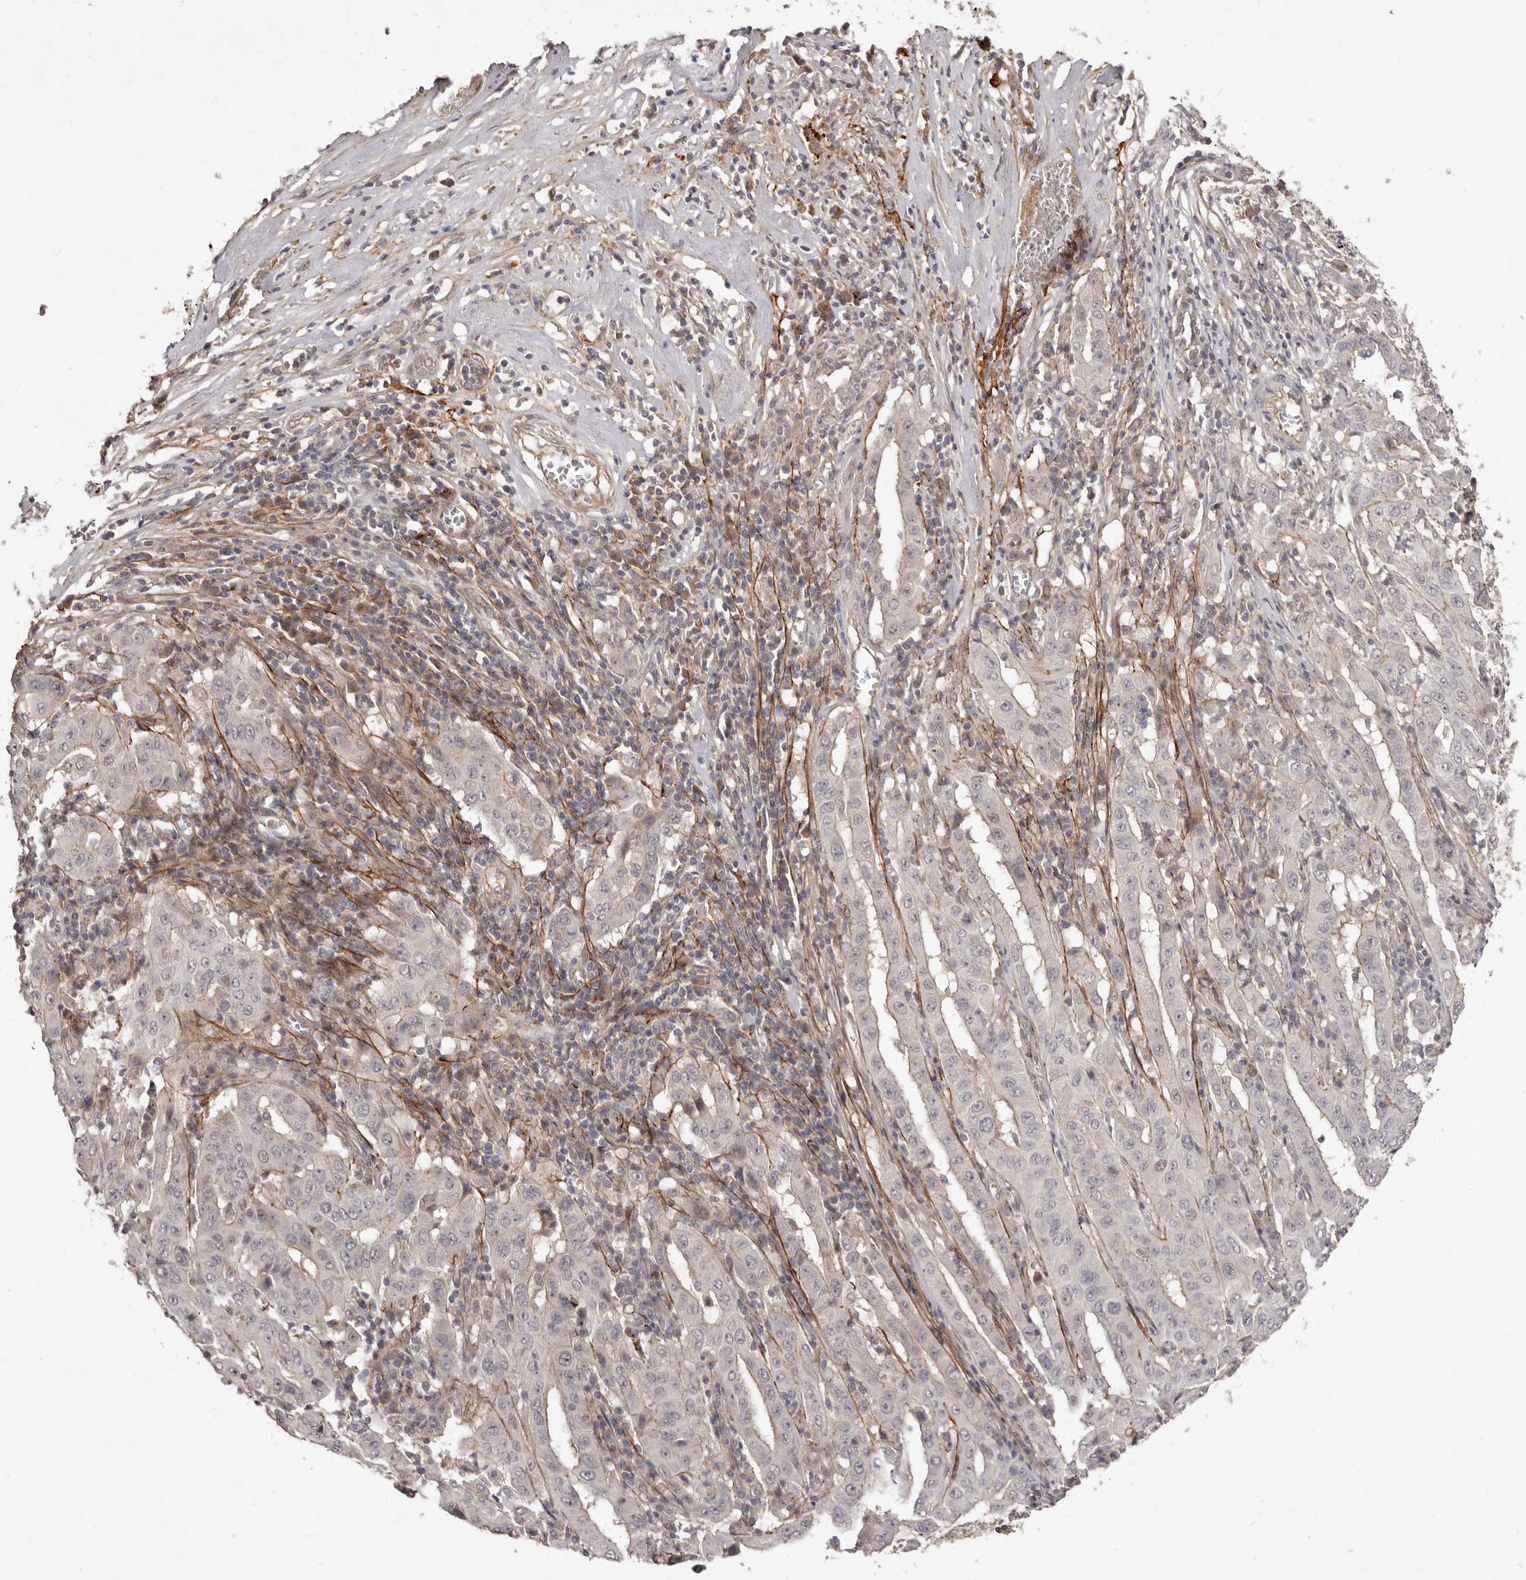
{"staining": {"intensity": "negative", "quantity": "none", "location": "none"}, "tissue": "pancreatic cancer", "cell_type": "Tumor cells", "image_type": "cancer", "snomed": [{"axis": "morphology", "description": "Adenocarcinoma, NOS"}, {"axis": "topography", "description": "Pancreas"}], "caption": "This is an immunohistochemistry (IHC) photomicrograph of human pancreatic cancer (adenocarcinoma). There is no staining in tumor cells.", "gene": "HBS1L", "patient": {"sex": "male", "age": 63}}